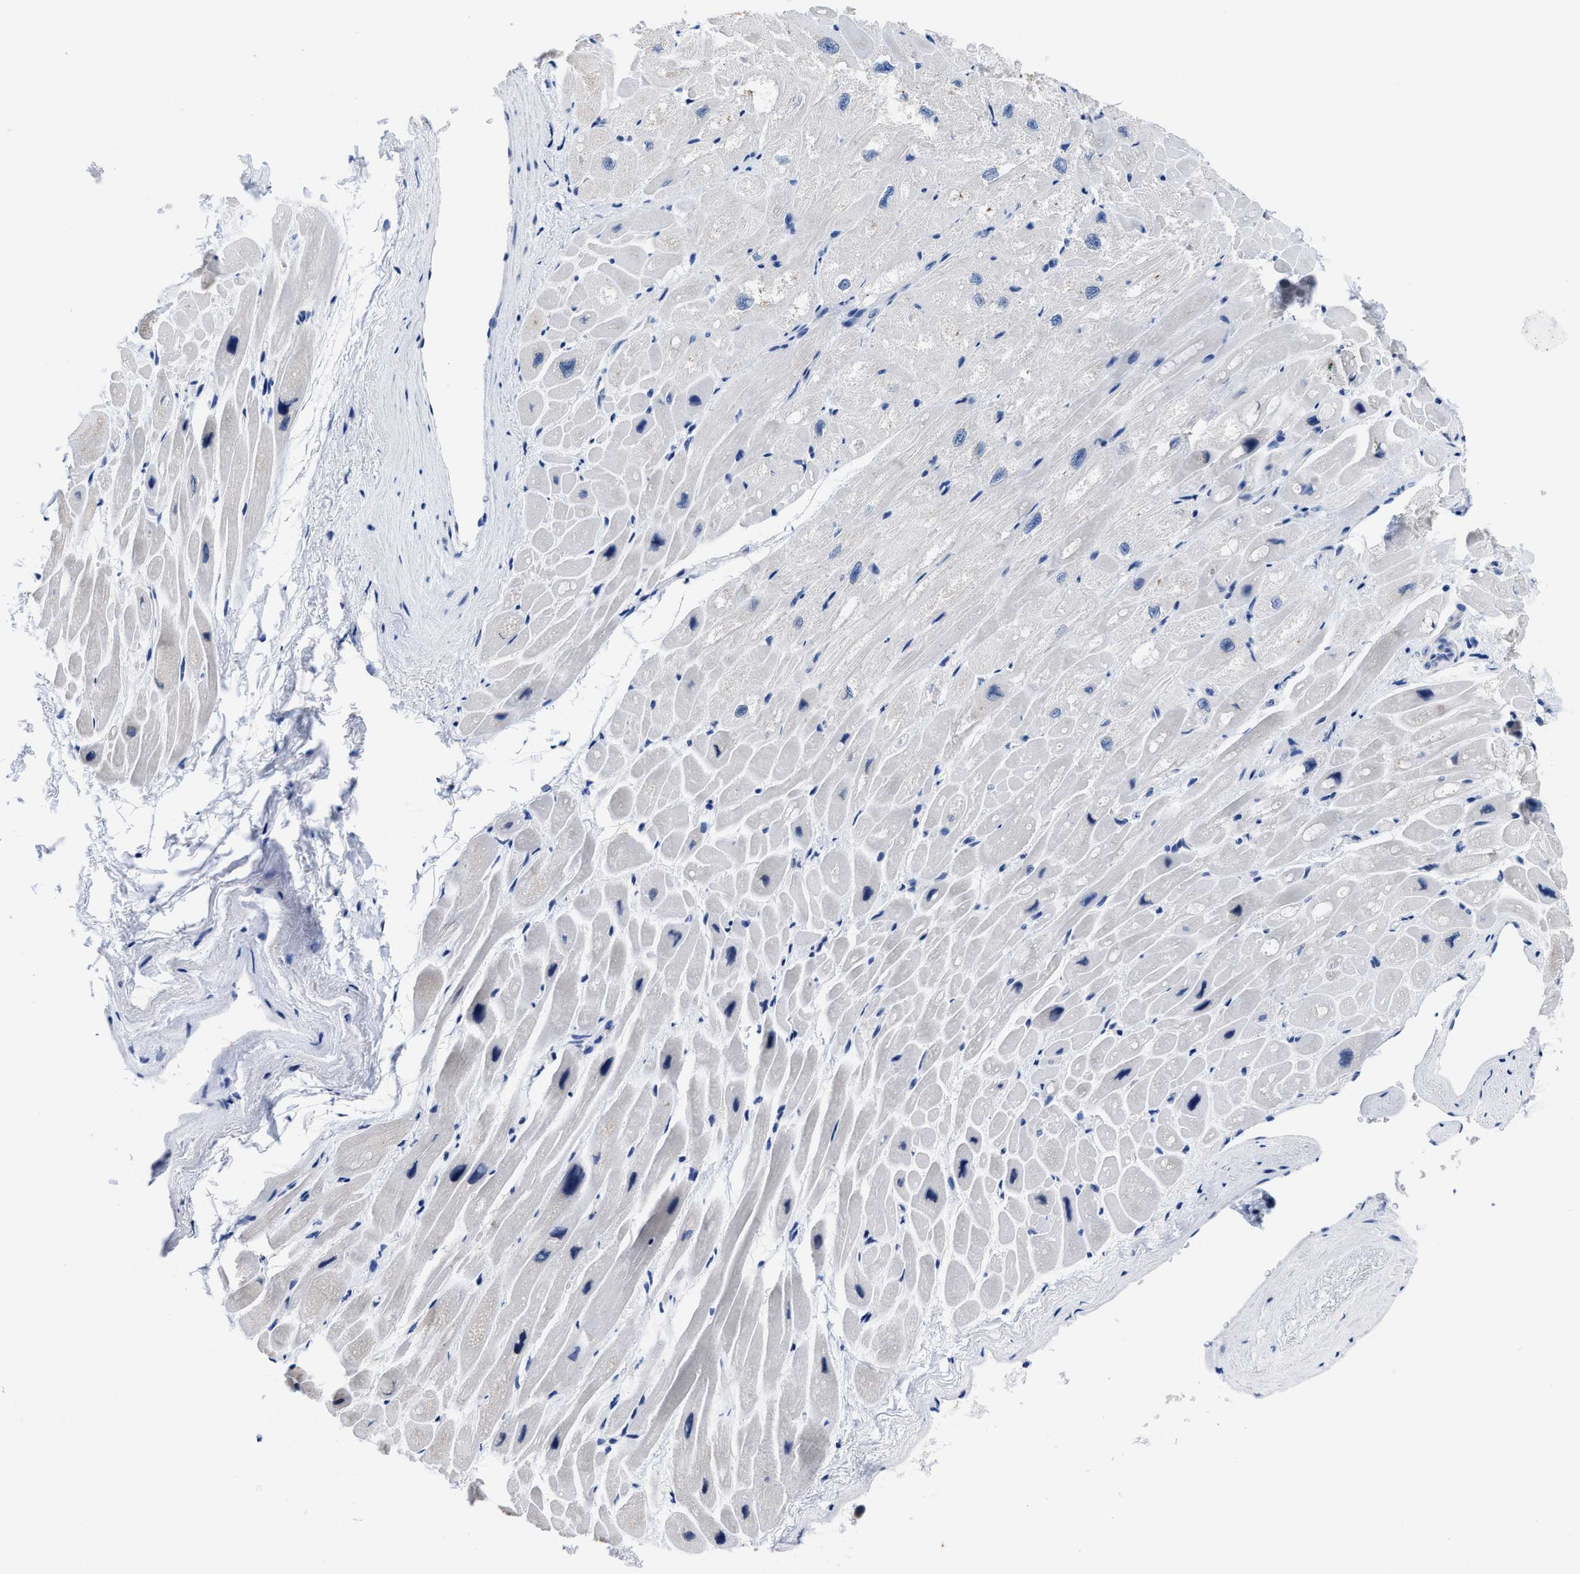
{"staining": {"intensity": "negative", "quantity": "none", "location": "none"}, "tissue": "heart muscle", "cell_type": "Cardiomyocytes", "image_type": "normal", "snomed": [{"axis": "morphology", "description": "Normal tissue, NOS"}, {"axis": "topography", "description": "Heart"}], "caption": "High power microscopy micrograph of an immunohistochemistry (IHC) image of normal heart muscle, revealing no significant positivity in cardiomyocytes.", "gene": "HOOK1", "patient": {"sex": "male", "age": 49}}